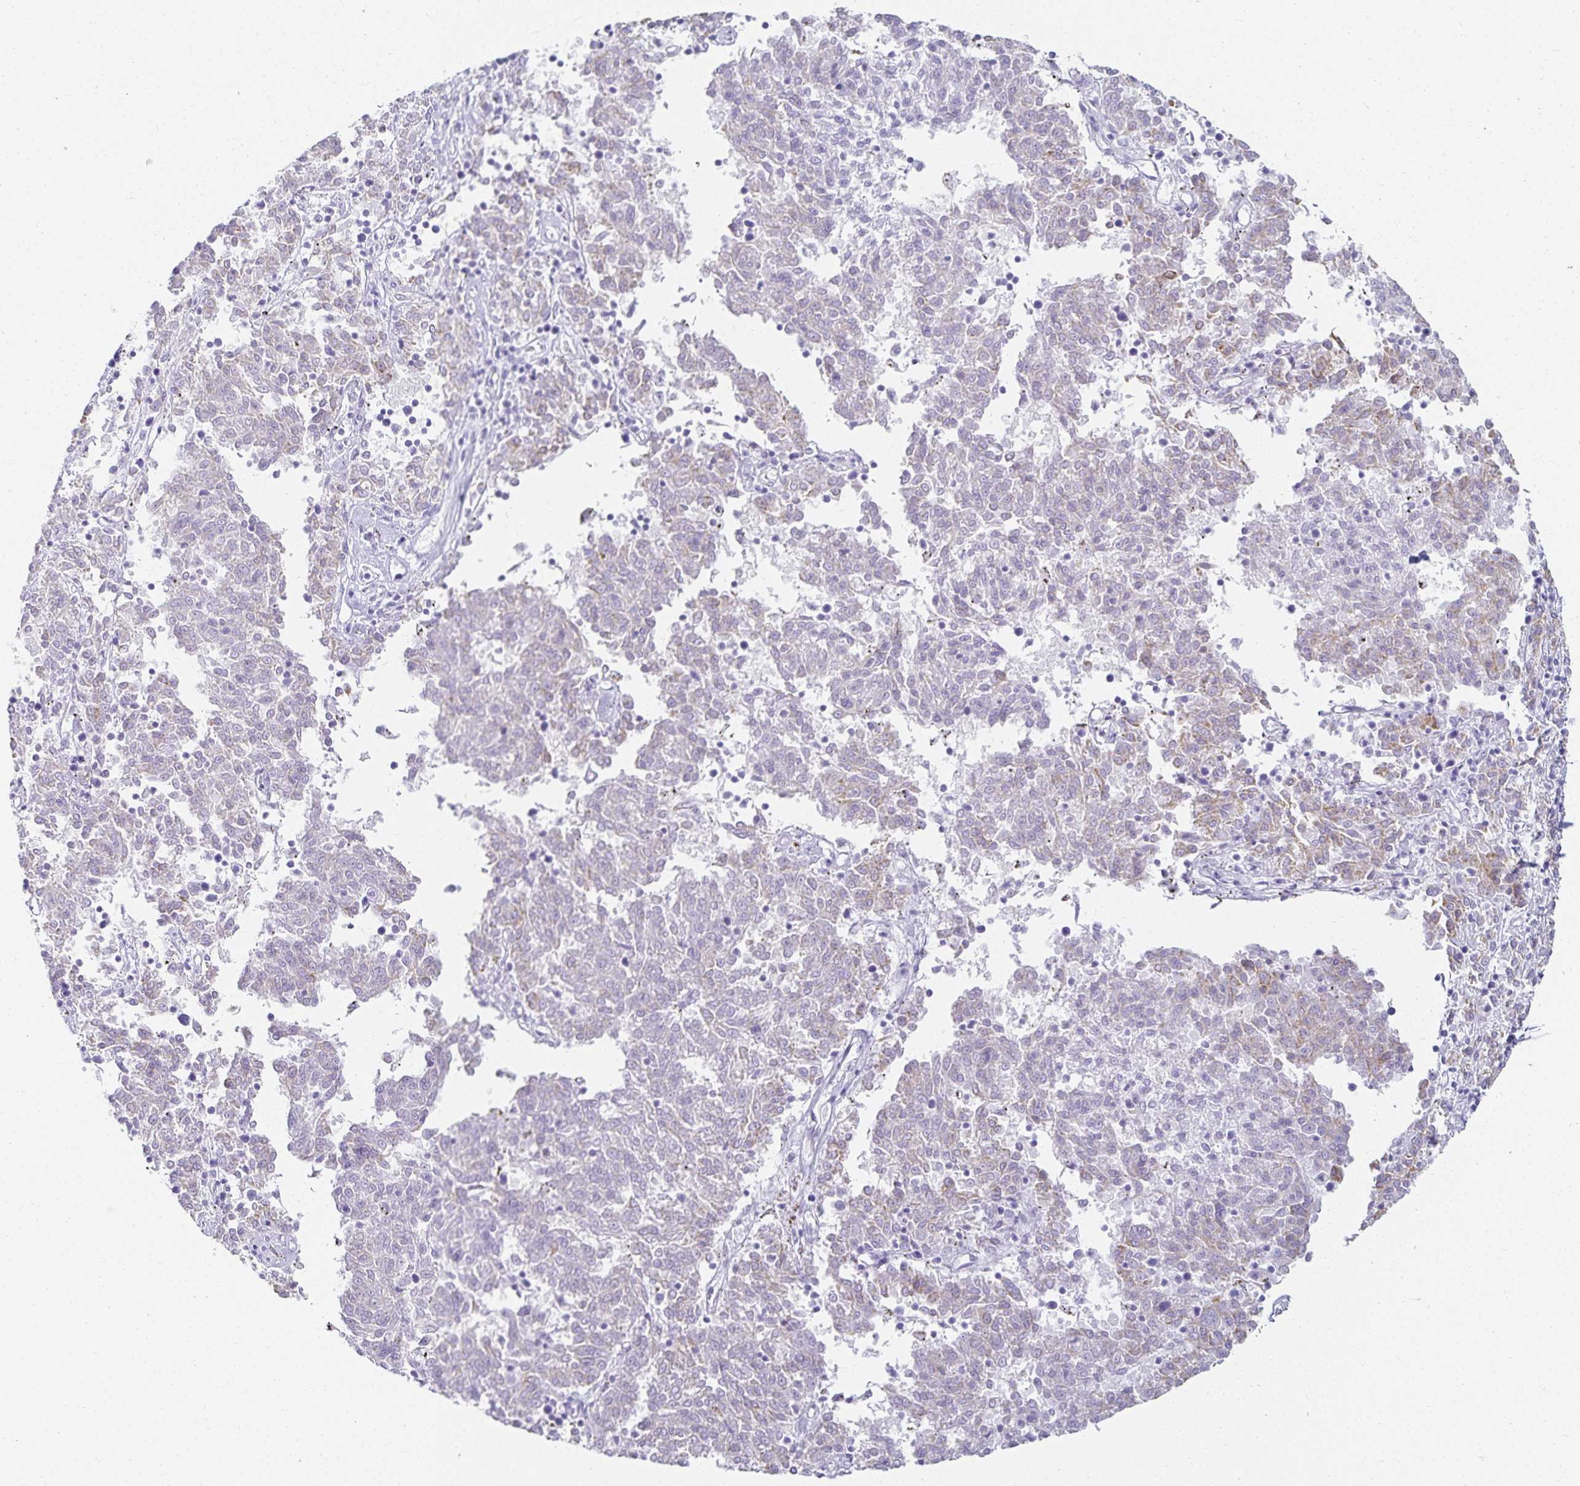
{"staining": {"intensity": "negative", "quantity": "none", "location": "none"}, "tissue": "melanoma", "cell_type": "Tumor cells", "image_type": "cancer", "snomed": [{"axis": "morphology", "description": "Malignant melanoma, NOS"}, {"axis": "topography", "description": "Skin"}], "caption": "There is no significant positivity in tumor cells of melanoma.", "gene": "GP2", "patient": {"sex": "female", "age": 72}}